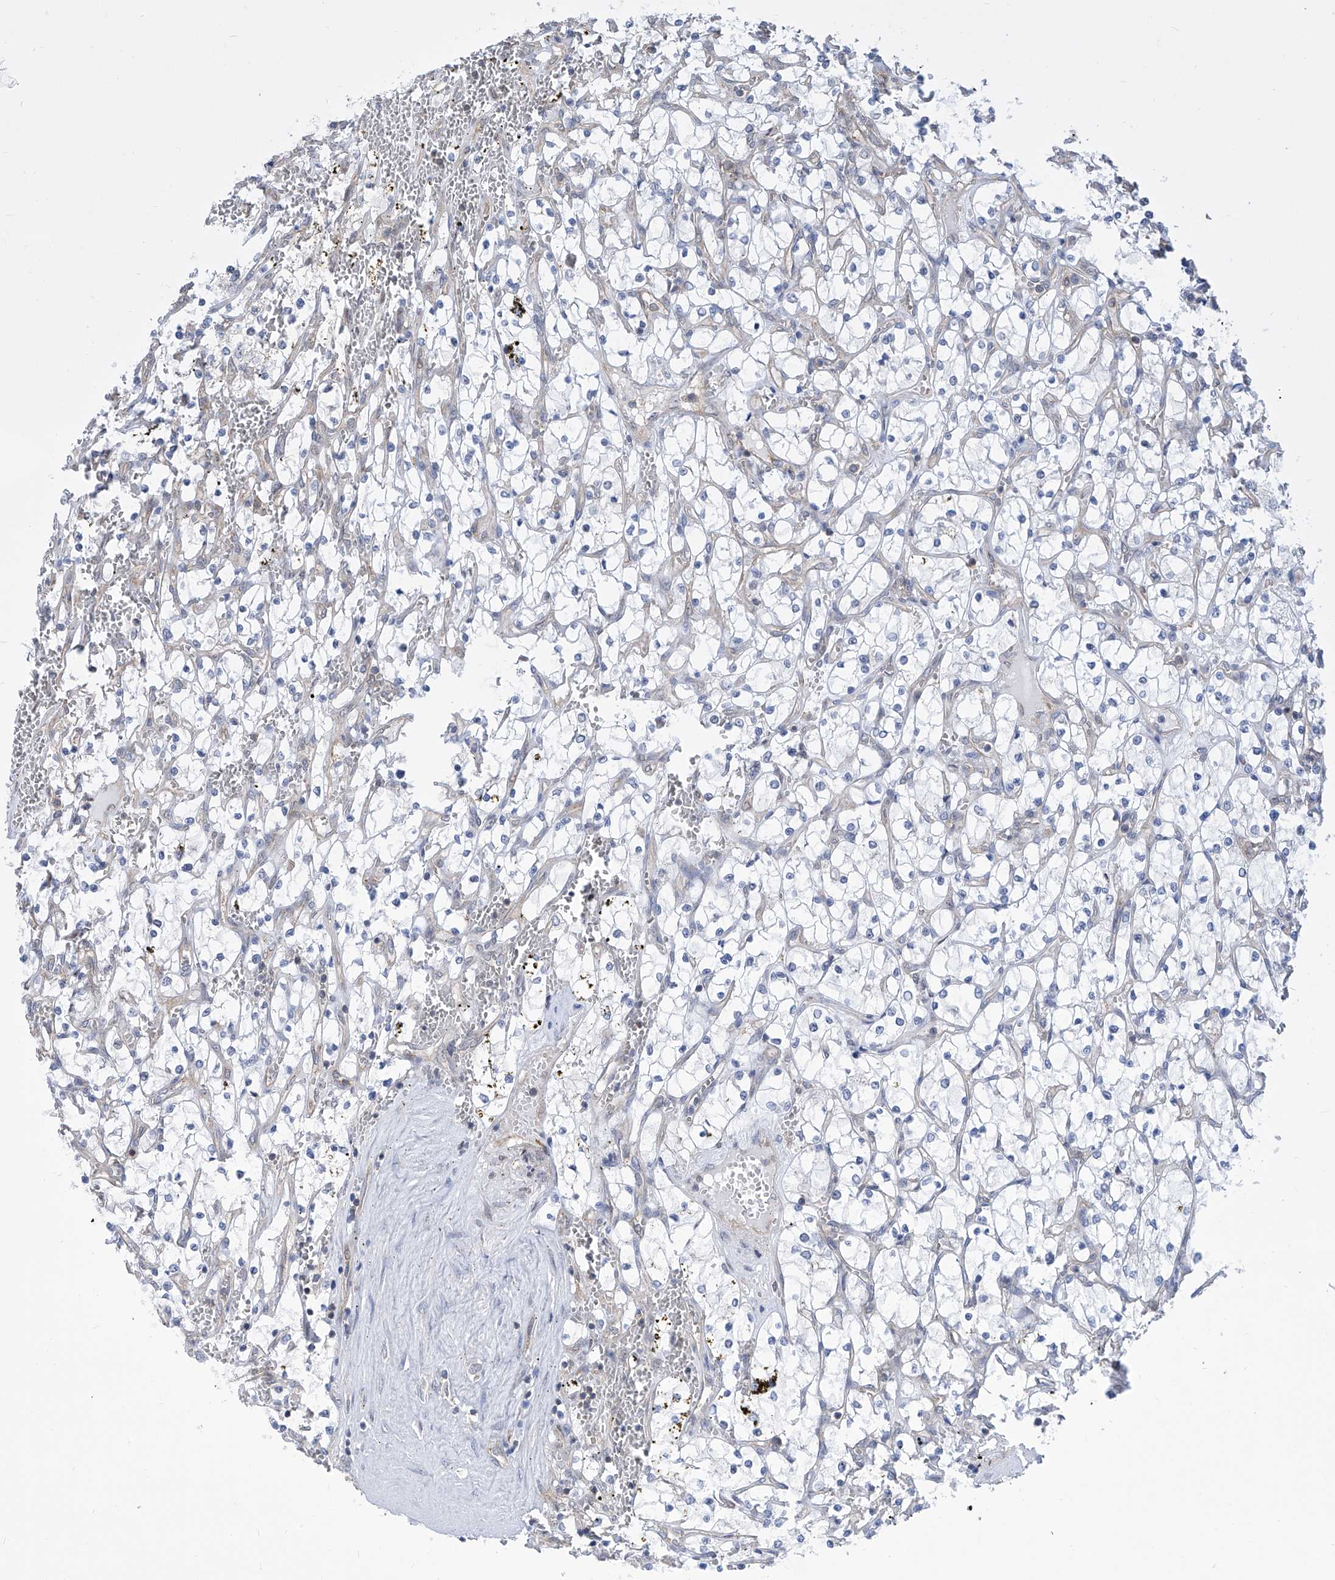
{"staining": {"intensity": "negative", "quantity": "none", "location": "none"}, "tissue": "renal cancer", "cell_type": "Tumor cells", "image_type": "cancer", "snomed": [{"axis": "morphology", "description": "Adenocarcinoma, NOS"}, {"axis": "topography", "description": "Kidney"}], "caption": "Image shows no significant protein expression in tumor cells of renal adenocarcinoma.", "gene": "EIF3M", "patient": {"sex": "female", "age": 69}}